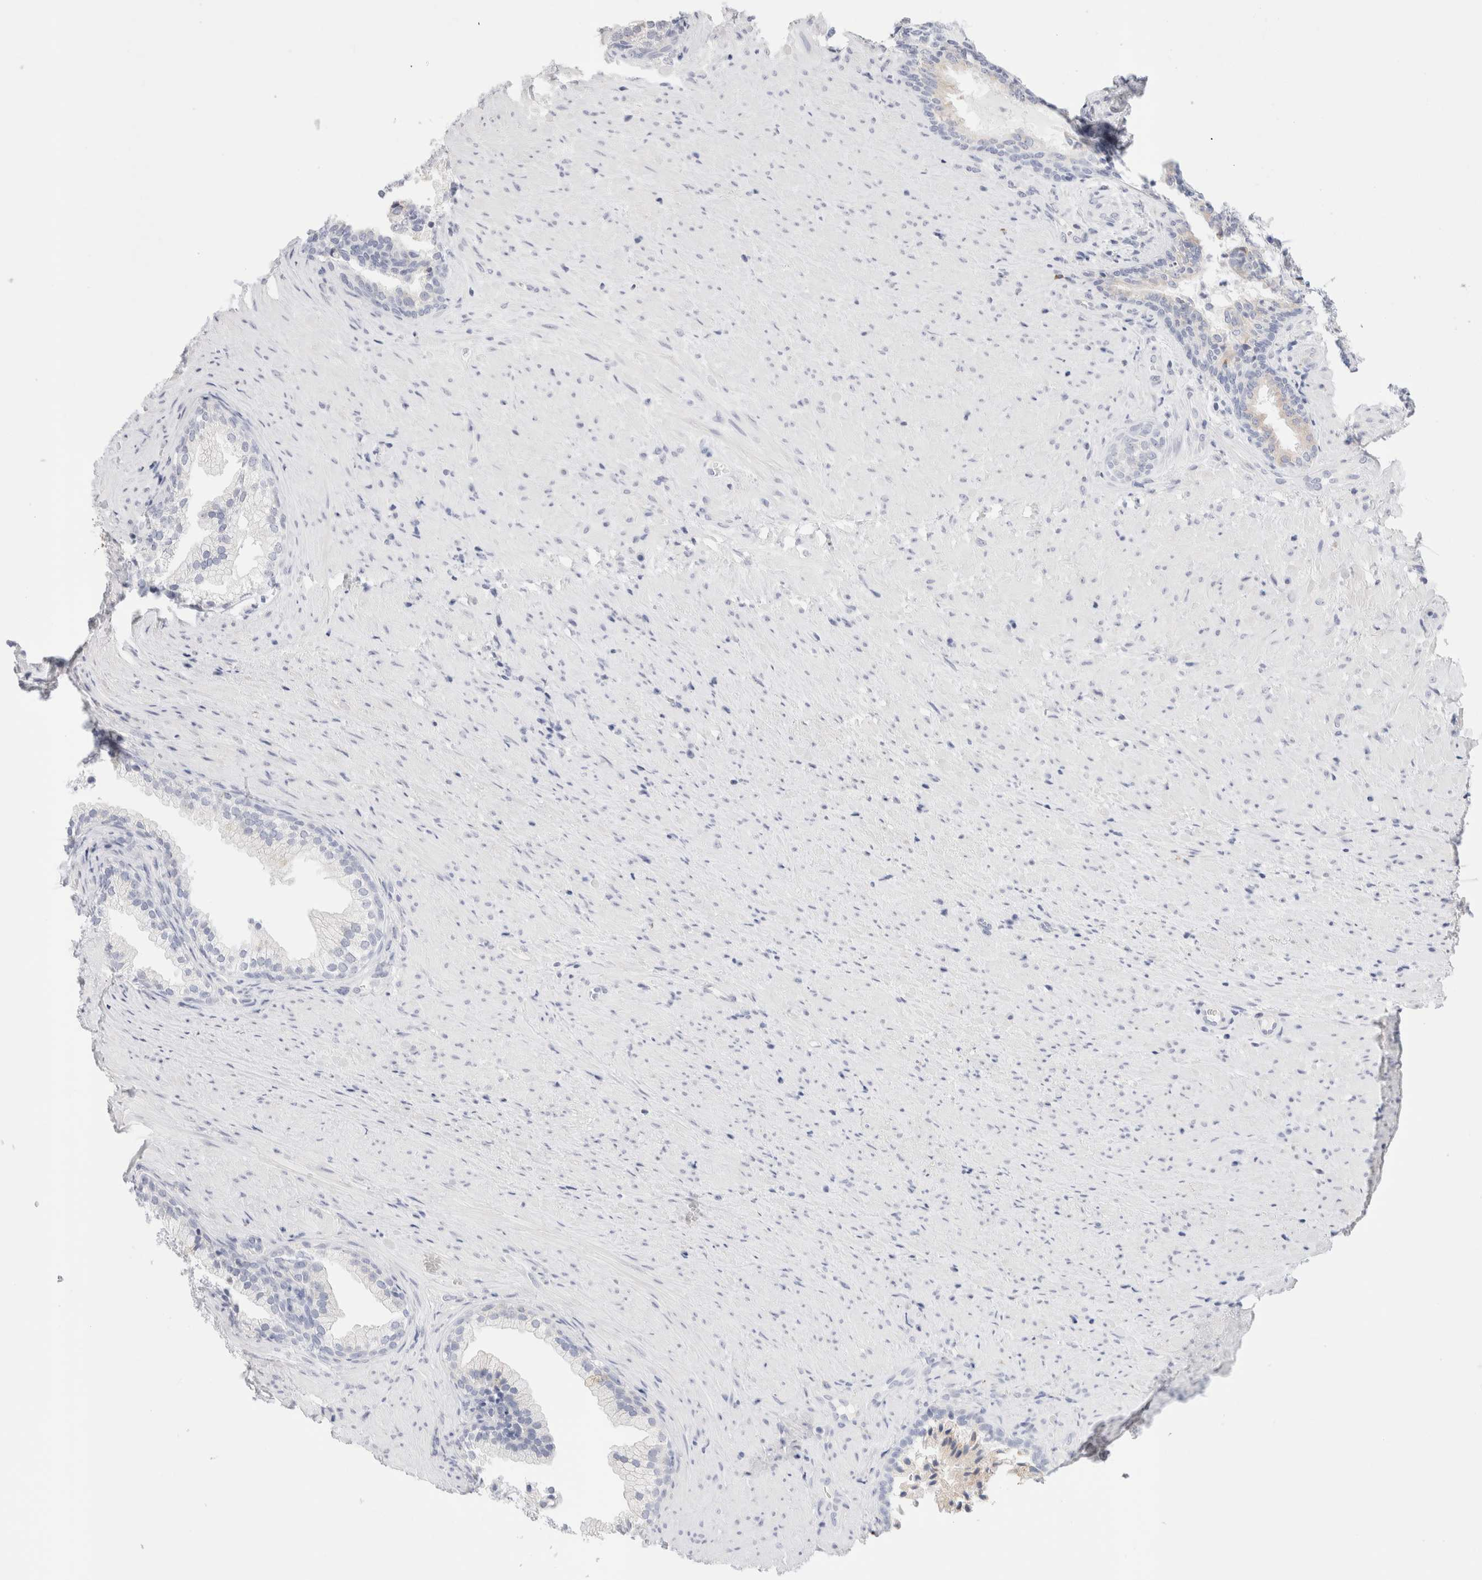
{"staining": {"intensity": "negative", "quantity": "none", "location": "none"}, "tissue": "prostate", "cell_type": "Glandular cells", "image_type": "normal", "snomed": [{"axis": "morphology", "description": "Normal tissue, NOS"}, {"axis": "topography", "description": "Prostate"}], "caption": "High magnification brightfield microscopy of unremarkable prostate stained with DAB (brown) and counterstained with hematoxylin (blue): glandular cells show no significant positivity. (IHC, brightfield microscopy, high magnification).", "gene": "CSK", "patient": {"sex": "male", "age": 76}}